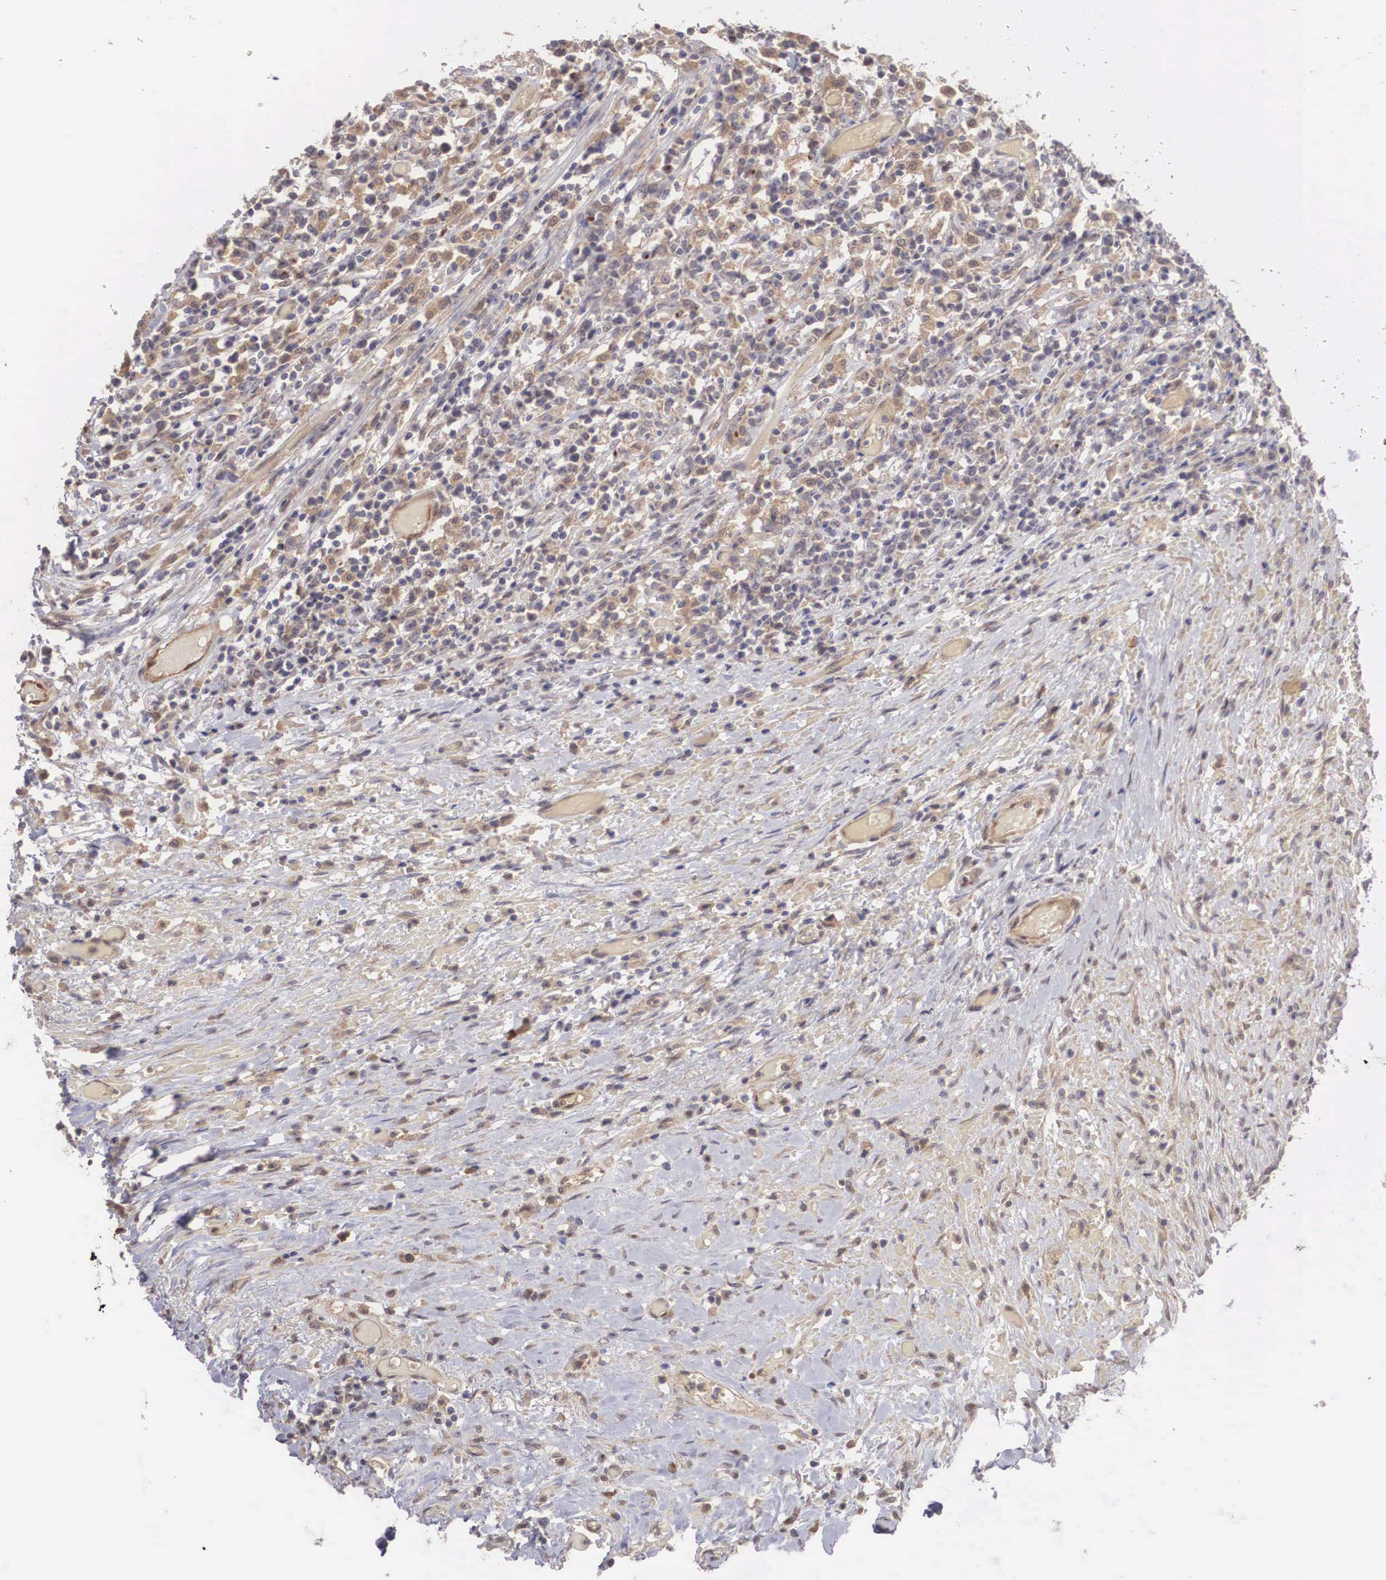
{"staining": {"intensity": "weak", "quantity": "25%-75%", "location": "cytoplasmic/membranous"}, "tissue": "lymphoma", "cell_type": "Tumor cells", "image_type": "cancer", "snomed": [{"axis": "morphology", "description": "Malignant lymphoma, non-Hodgkin's type, High grade"}, {"axis": "topography", "description": "Colon"}], "caption": "Protein staining demonstrates weak cytoplasmic/membranous expression in approximately 25%-75% of tumor cells in lymphoma. (DAB (3,3'-diaminobenzidine) IHC with brightfield microscopy, high magnification).", "gene": "DNAJB7", "patient": {"sex": "male", "age": 82}}